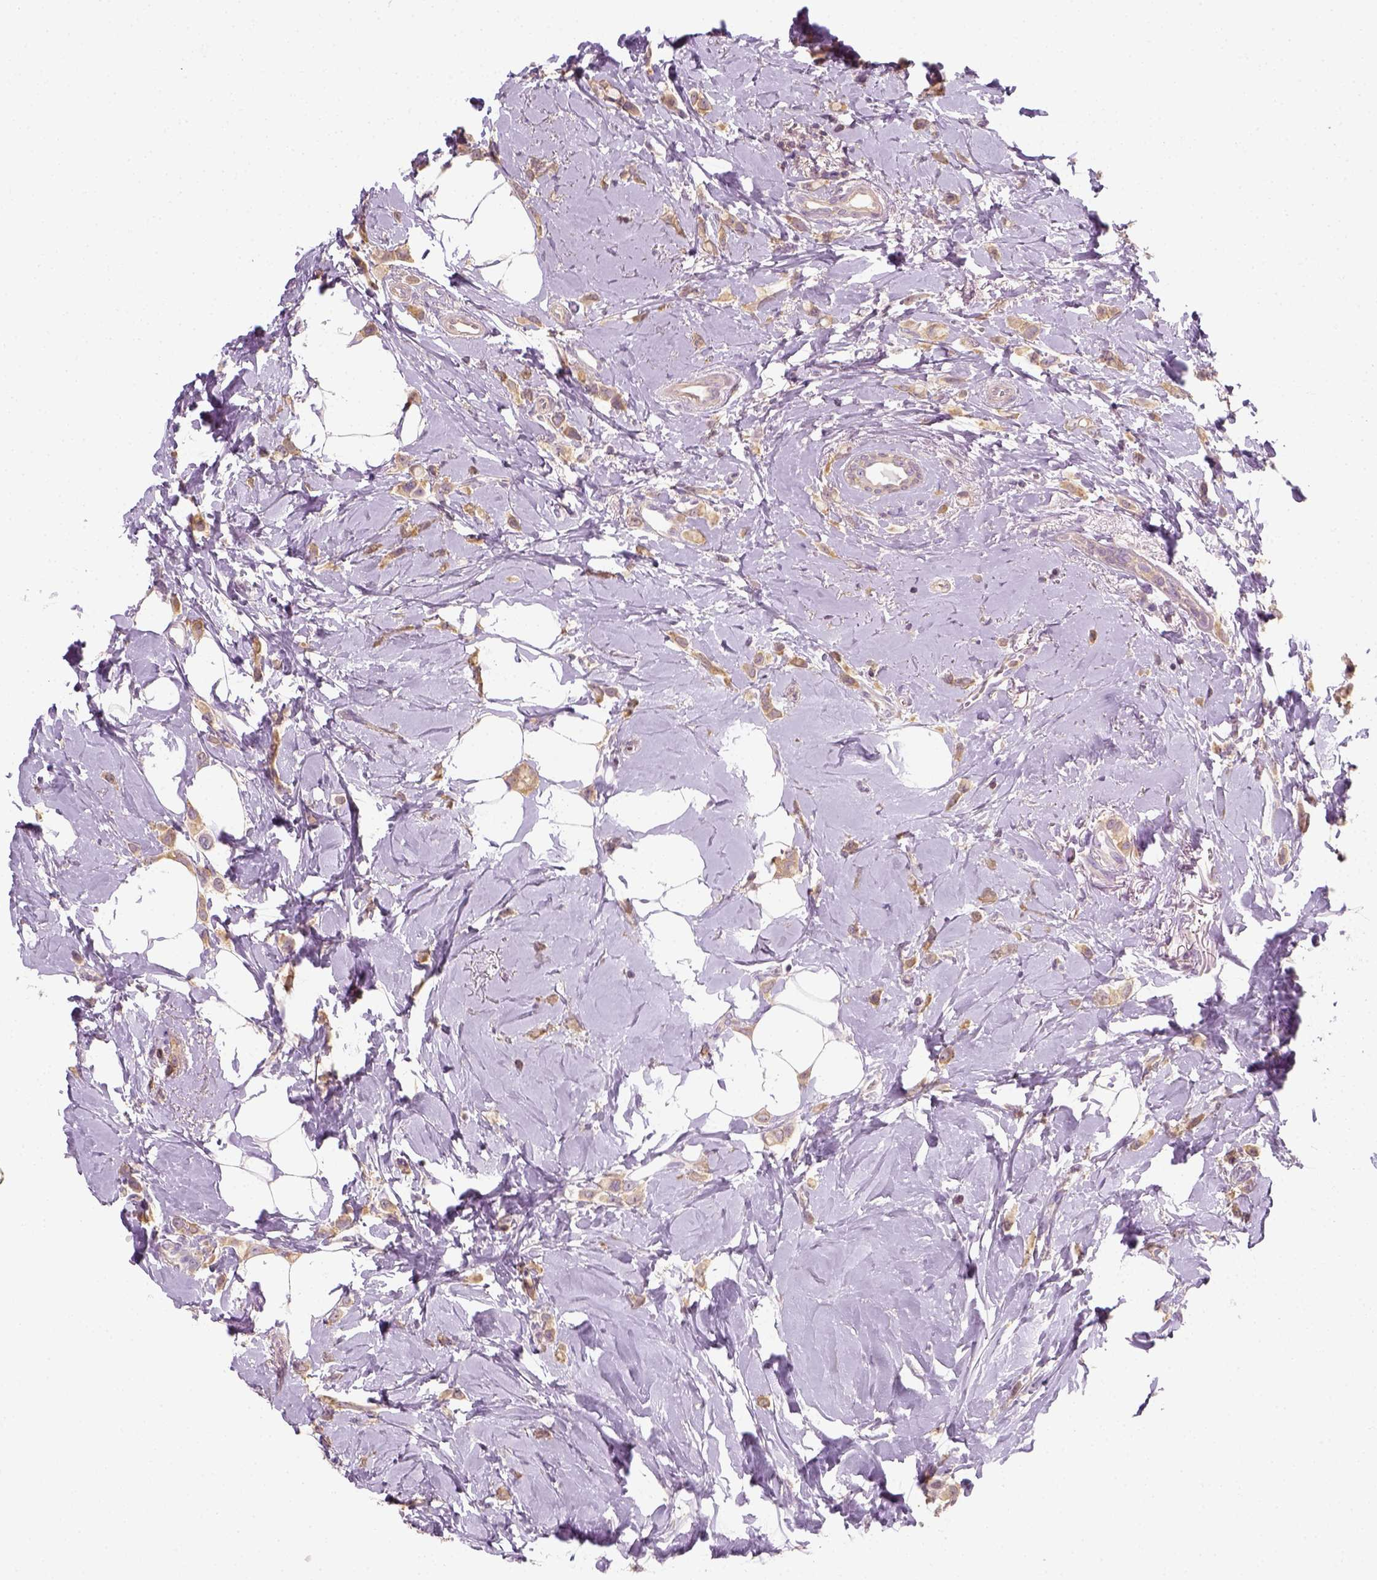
{"staining": {"intensity": "weak", "quantity": ">75%", "location": "cytoplasmic/membranous"}, "tissue": "breast cancer", "cell_type": "Tumor cells", "image_type": "cancer", "snomed": [{"axis": "morphology", "description": "Lobular carcinoma"}, {"axis": "topography", "description": "Breast"}], "caption": "This is a histology image of immunohistochemistry (IHC) staining of breast lobular carcinoma, which shows weak staining in the cytoplasmic/membranous of tumor cells.", "gene": "EPHB1", "patient": {"sex": "female", "age": 66}}